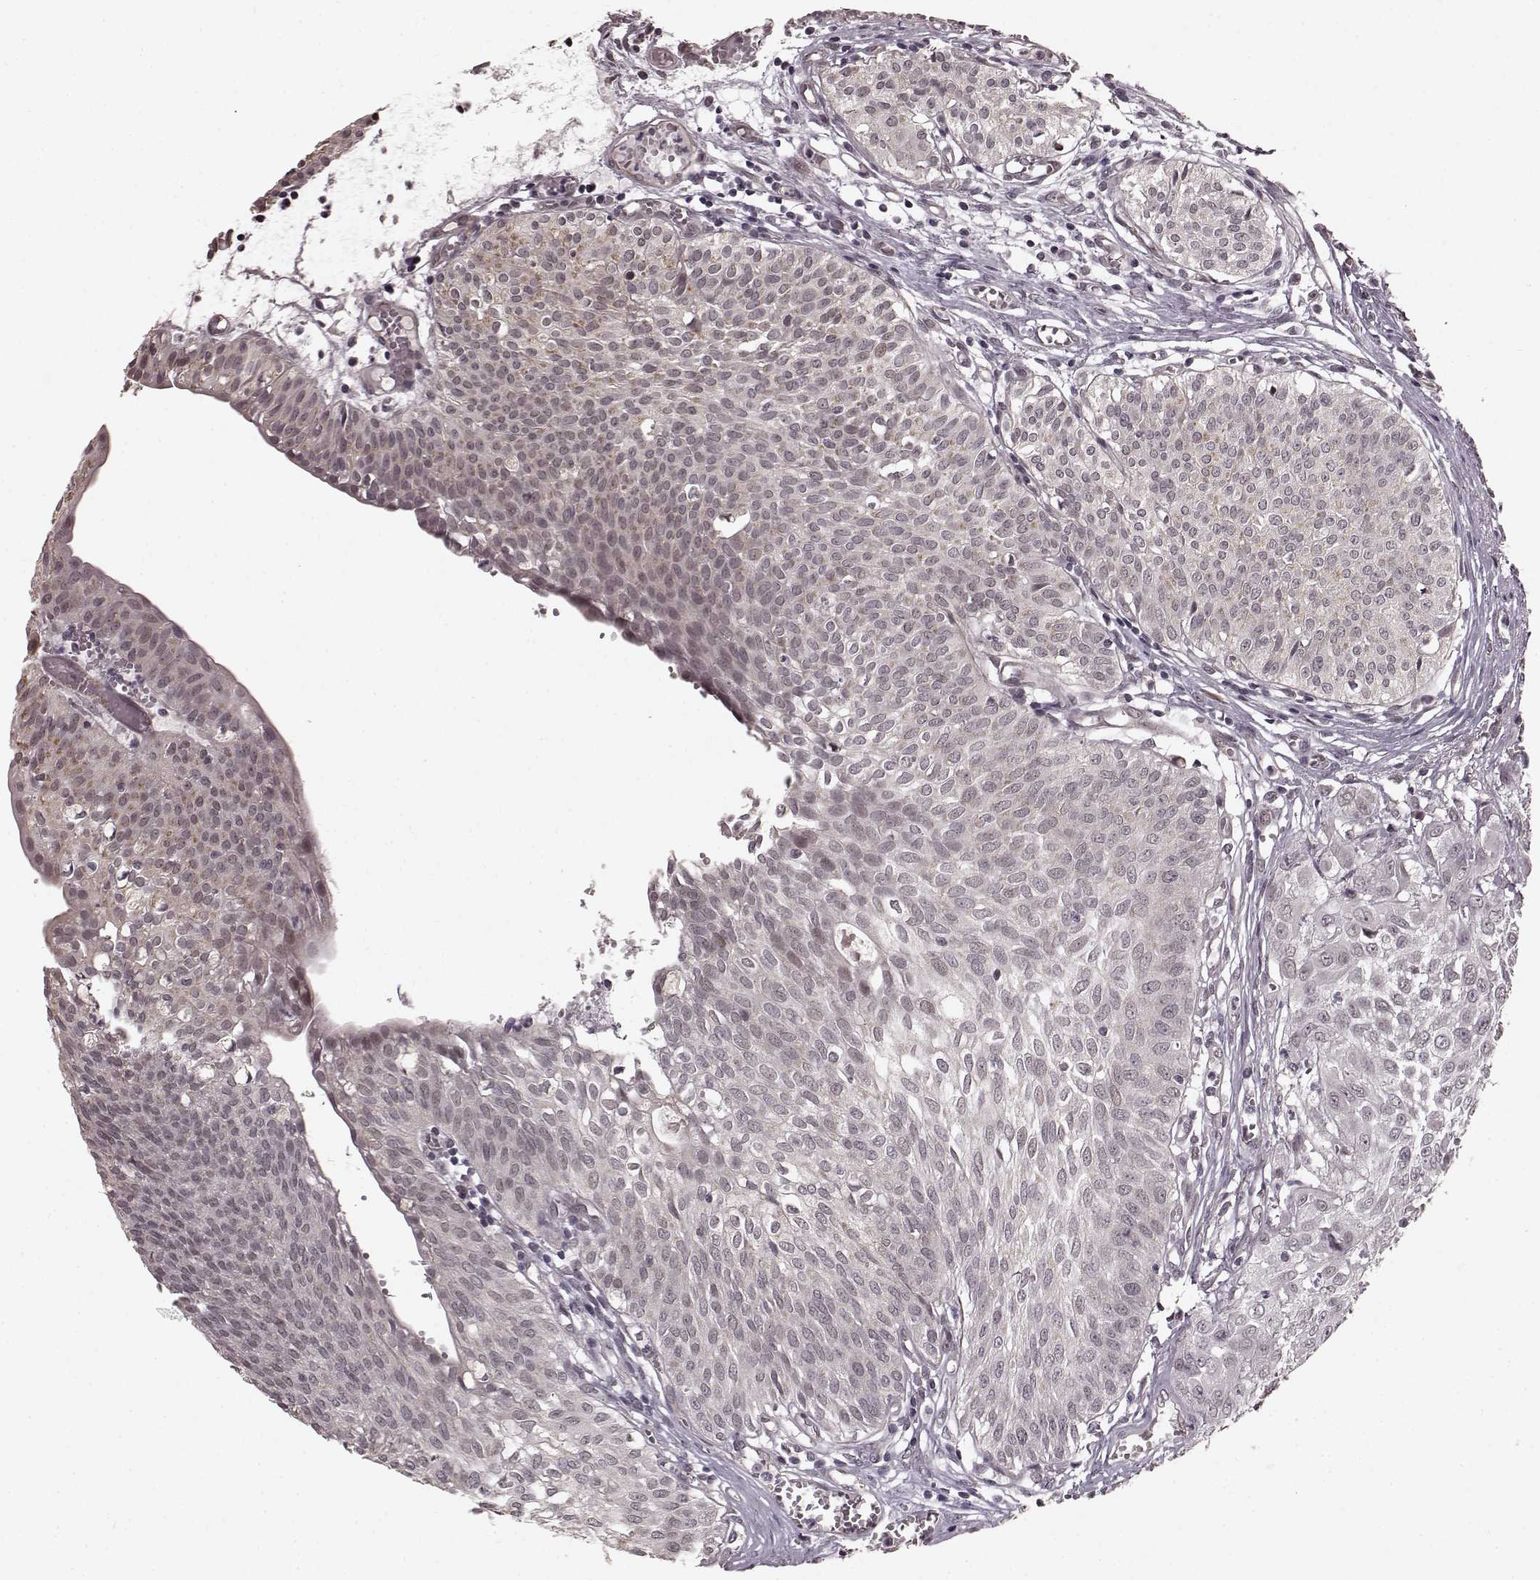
{"staining": {"intensity": "negative", "quantity": "none", "location": "none"}, "tissue": "urothelial cancer", "cell_type": "Tumor cells", "image_type": "cancer", "snomed": [{"axis": "morphology", "description": "Urothelial carcinoma, High grade"}, {"axis": "topography", "description": "Urinary bladder"}], "caption": "The image reveals no significant expression in tumor cells of urothelial cancer.", "gene": "PLCB4", "patient": {"sex": "male", "age": 57}}